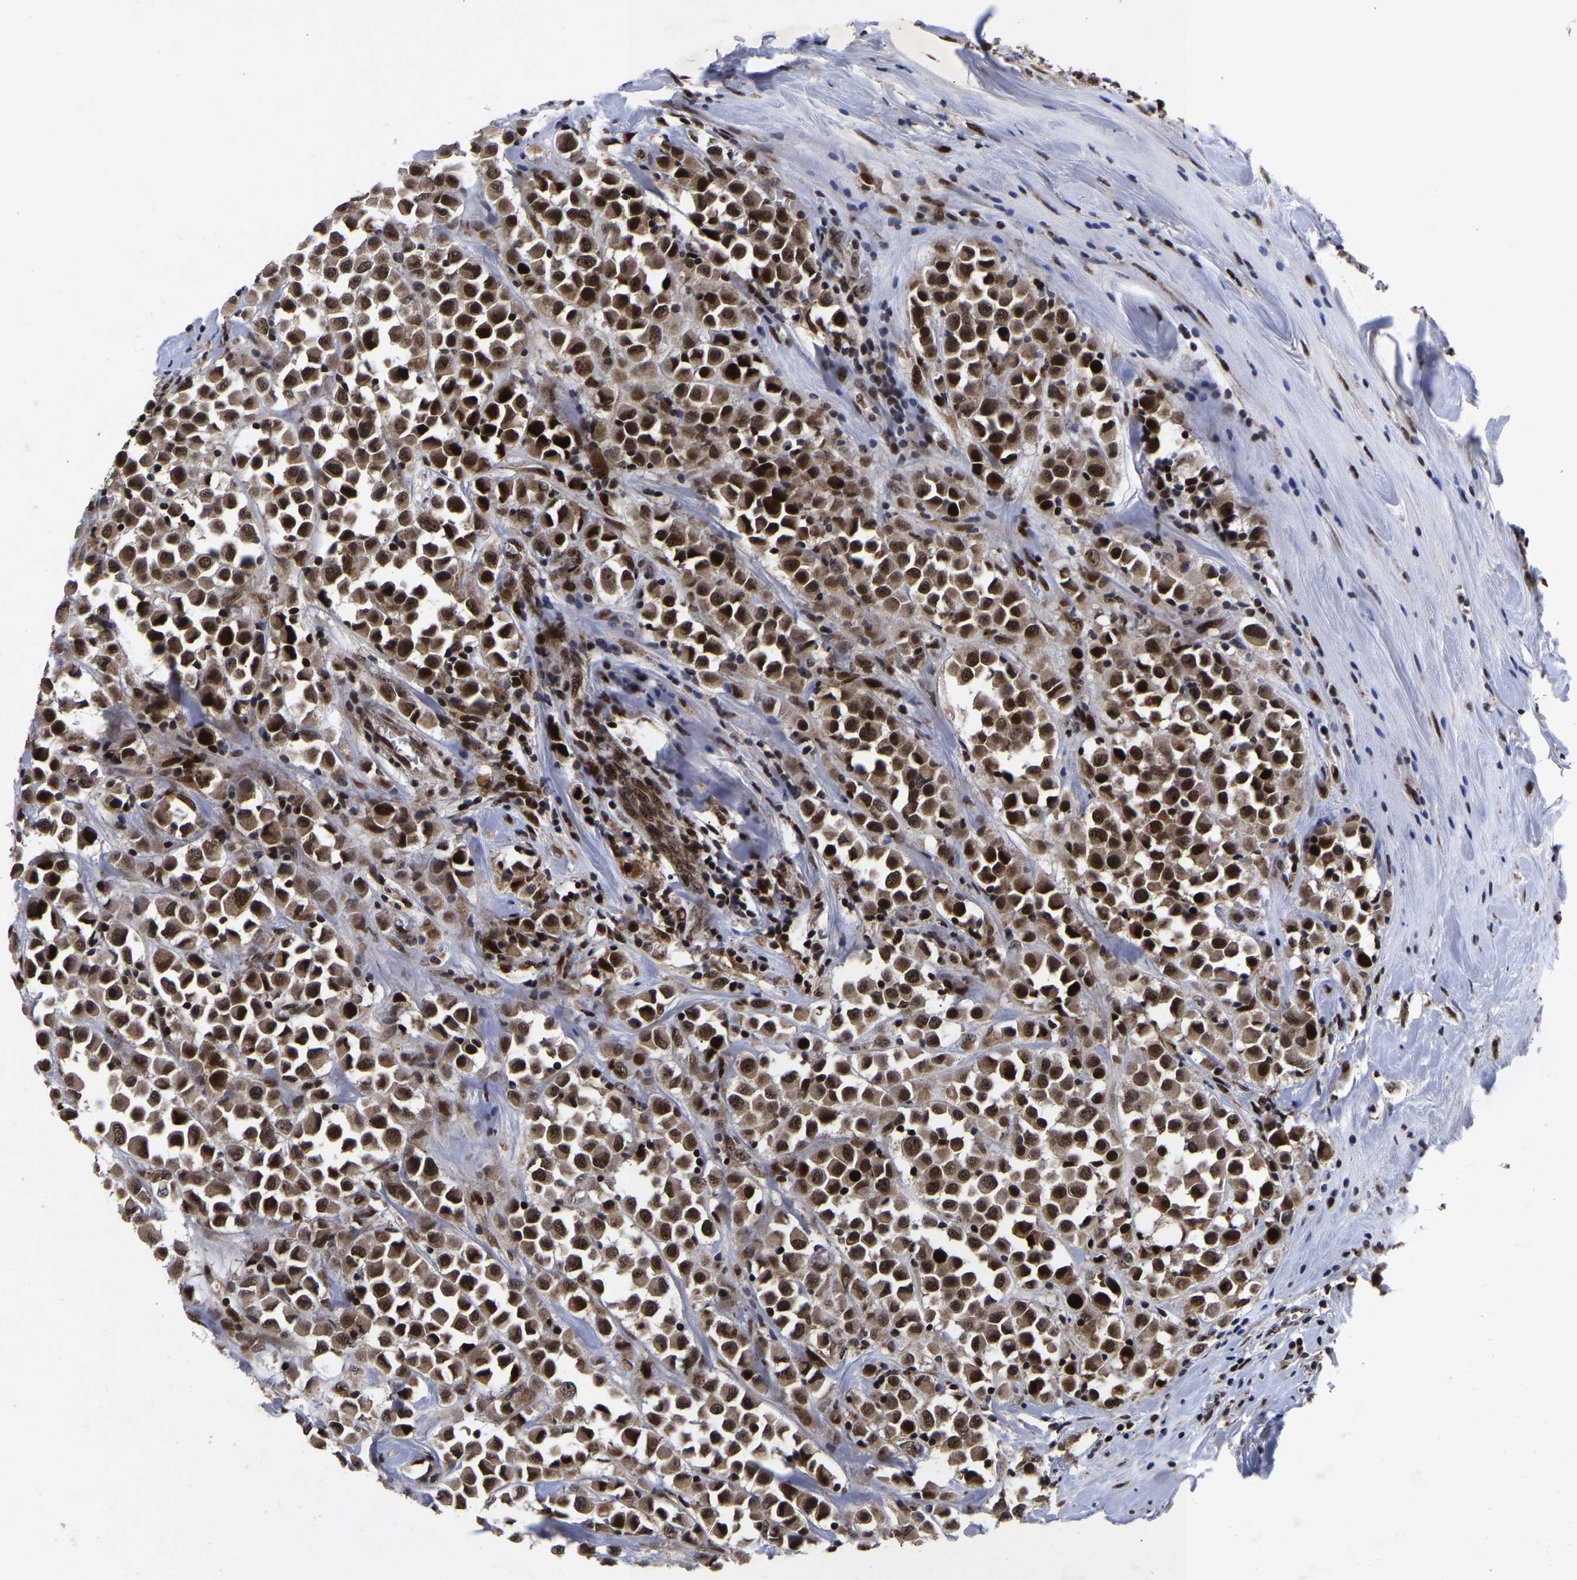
{"staining": {"intensity": "strong", "quantity": ">75%", "location": "cytoplasmic/membranous,nuclear"}, "tissue": "breast cancer", "cell_type": "Tumor cells", "image_type": "cancer", "snomed": [{"axis": "morphology", "description": "Duct carcinoma"}, {"axis": "topography", "description": "Breast"}], "caption": "The photomicrograph displays immunohistochemical staining of breast cancer (infiltrating ductal carcinoma). There is strong cytoplasmic/membranous and nuclear positivity is present in approximately >75% of tumor cells.", "gene": "JUNB", "patient": {"sex": "female", "age": 61}}